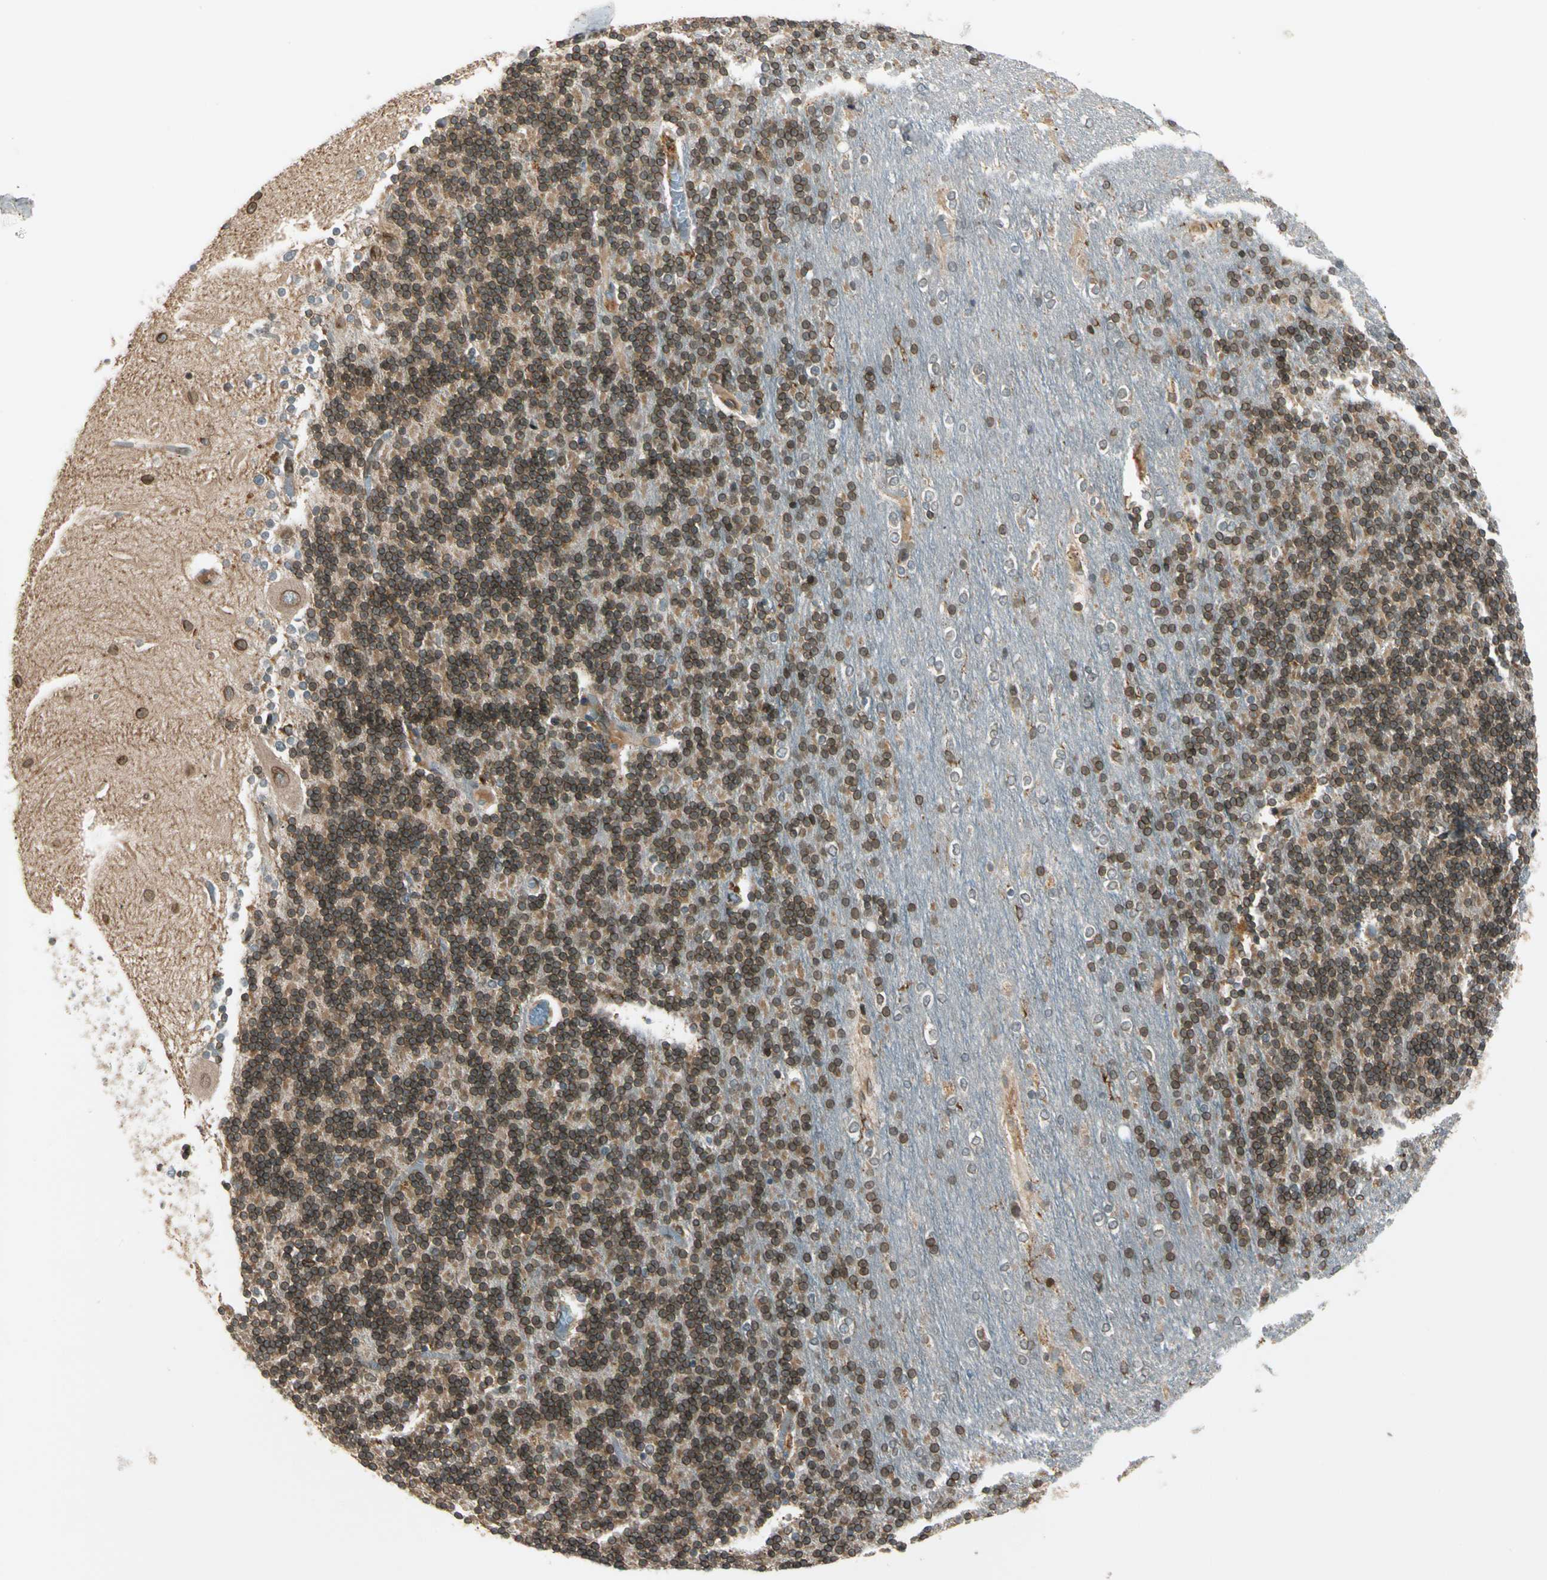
{"staining": {"intensity": "moderate", "quantity": ">75%", "location": "cytoplasmic/membranous,nuclear"}, "tissue": "cerebellum", "cell_type": "Cells in granular layer", "image_type": "normal", "snomed": [{"axis": "morphology", "description": "Normal tissue, NOS"}, {"axis": "topography", "description": "Cerebellum"}], "caption": "Protein staining reveals moderate cytoplasmic/membranous,nuclear positivity in about >75% of cells in granular layer in unremarkable cerebellum.", "gene": "TRIO", "patient": {"sex": "female", "age": 54}}